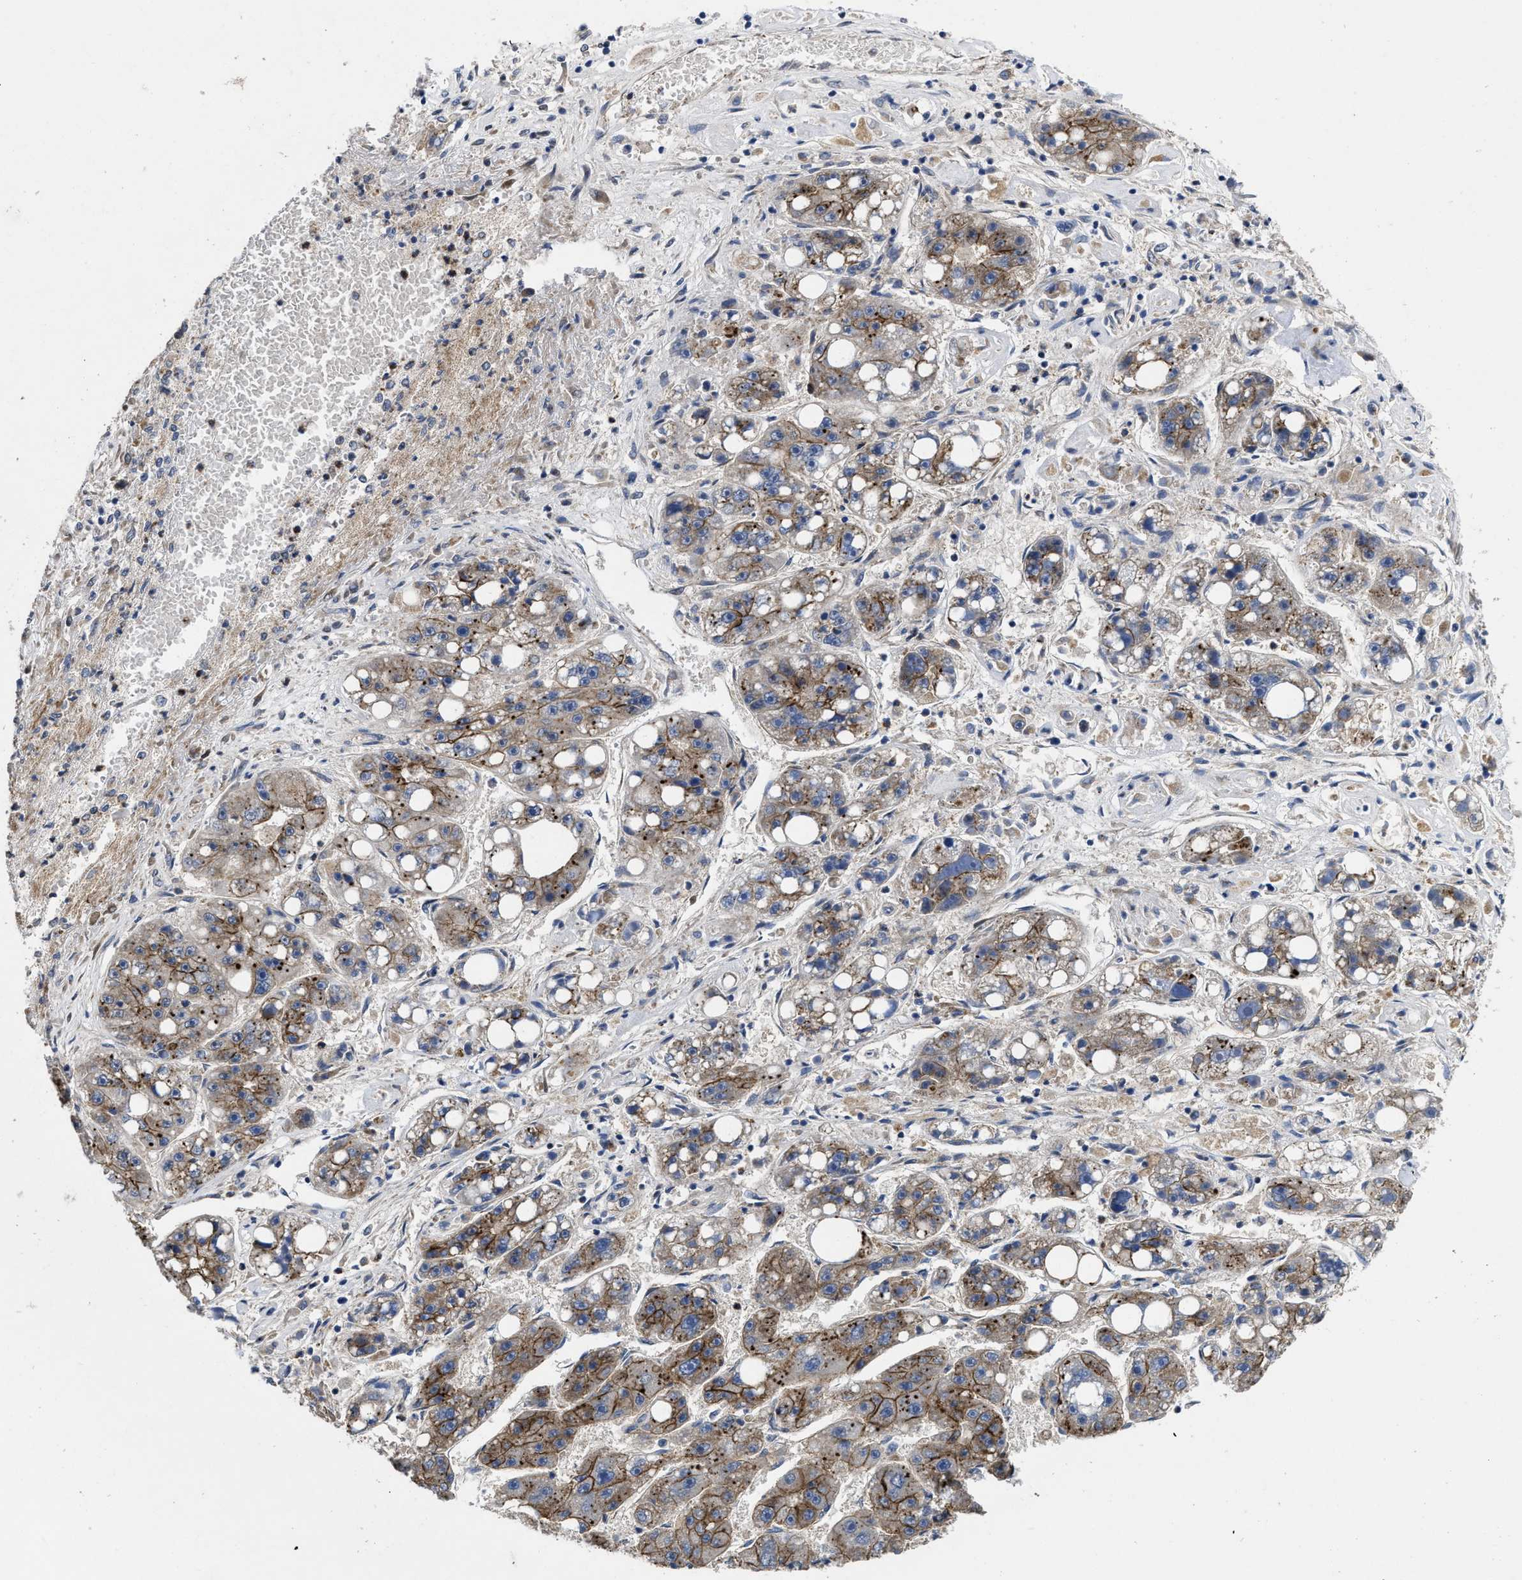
{"staining": {"intensity": "moderate", "quantity": "25%-75%", "location": "cytoplasmic/membranous"}, "tissue": "liver cancer", "cell_type": "Tumor cells", "image_type": "cancer", "snomed": [{"axis": "morphology", "description": "Carcinoma, Hepatocellular, NOS"}, {"axis": "topography", "description": "Liver"}], "caption": "Immunohistochemistry (DAB) staining of liver cancer (hepatocellular carcinoma) reveals moderate cytoplasmic/membranous protein expression in approximately 25%-75% of tumor cells.", "gene": "PKD2", "patient": {"sex": "female", "age": 61}}